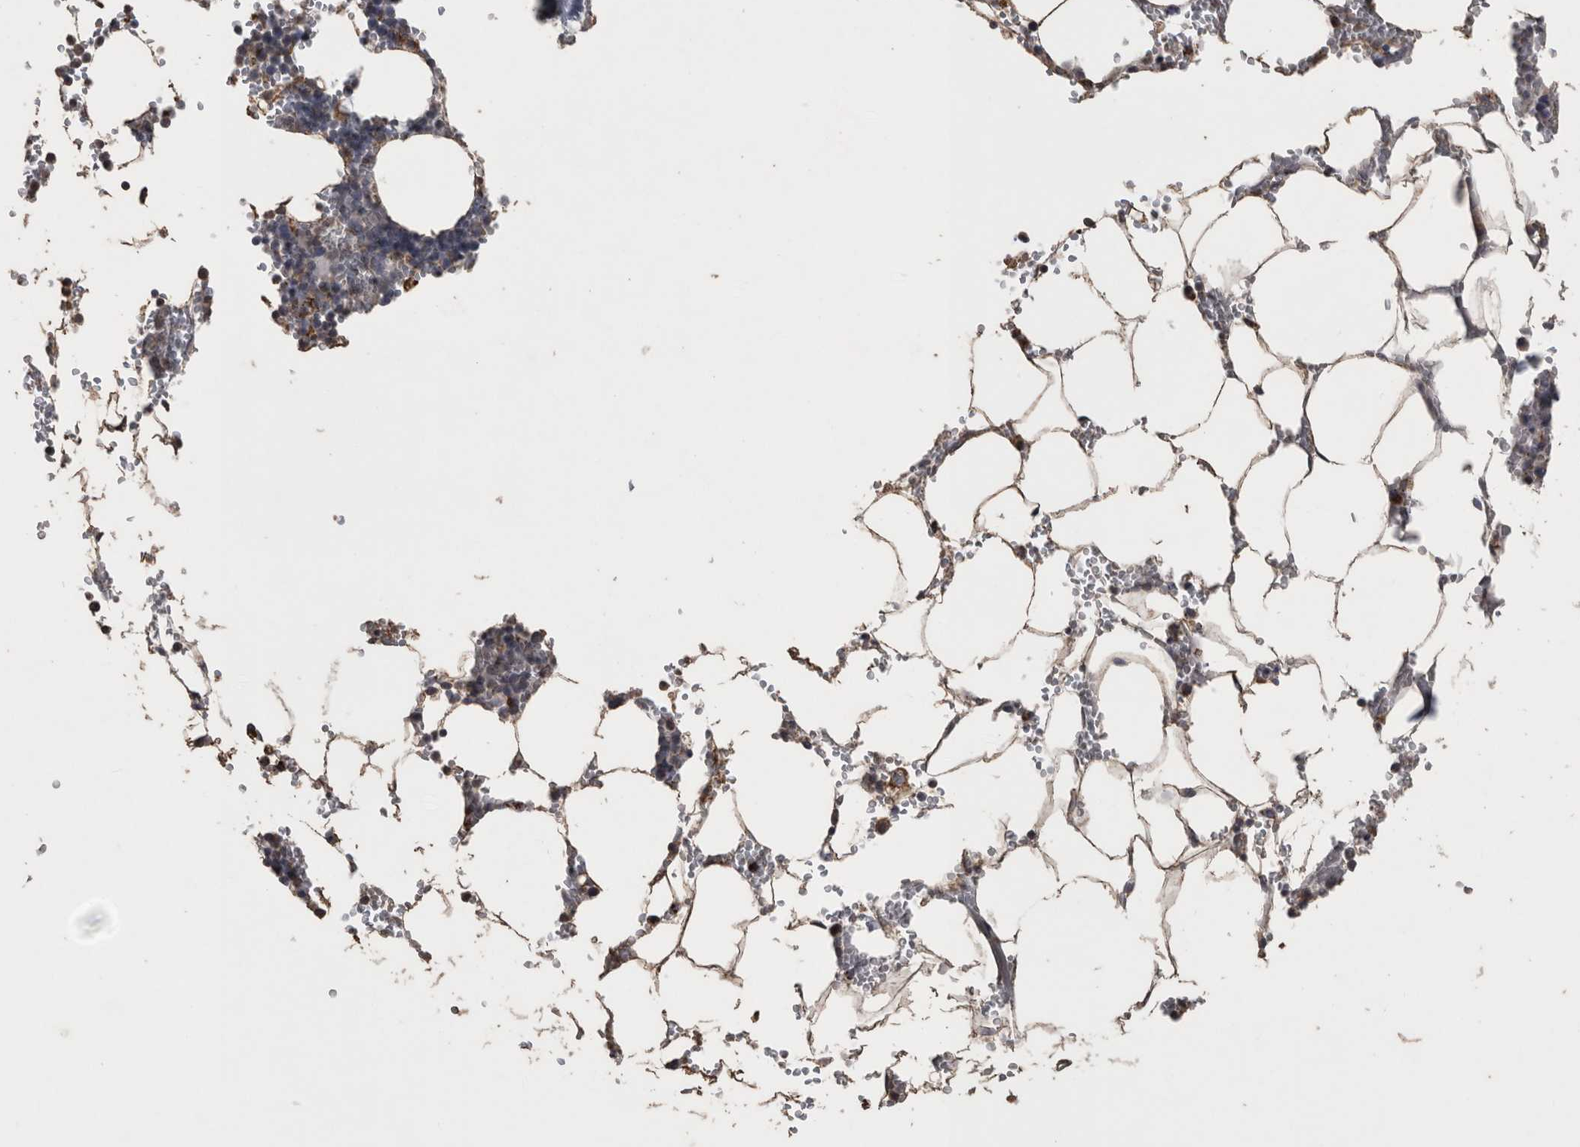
{"staining": {"intensity": "moderate", "quantity": "<25%", "location": "cytoplasmic/membranous"}, "tissue": "bone marrow", "cell_type": "Hematopoietic cells", "image_type": "normal", "snomed": [{"axis": "morphology", "description": "Normal tissue, NOS"}, {"axis": "topography", "description": "Bone marrow"}], "caption": "IHC micrograph of unremarkable human bone marrow stained for a protein (brown), which shows low levels of moderate cytoplasmic/membranous expression in approximately <25% of hematopoietic cells.", "gene": "ACADM", "patient": {"sex": "male", "age": 70}}